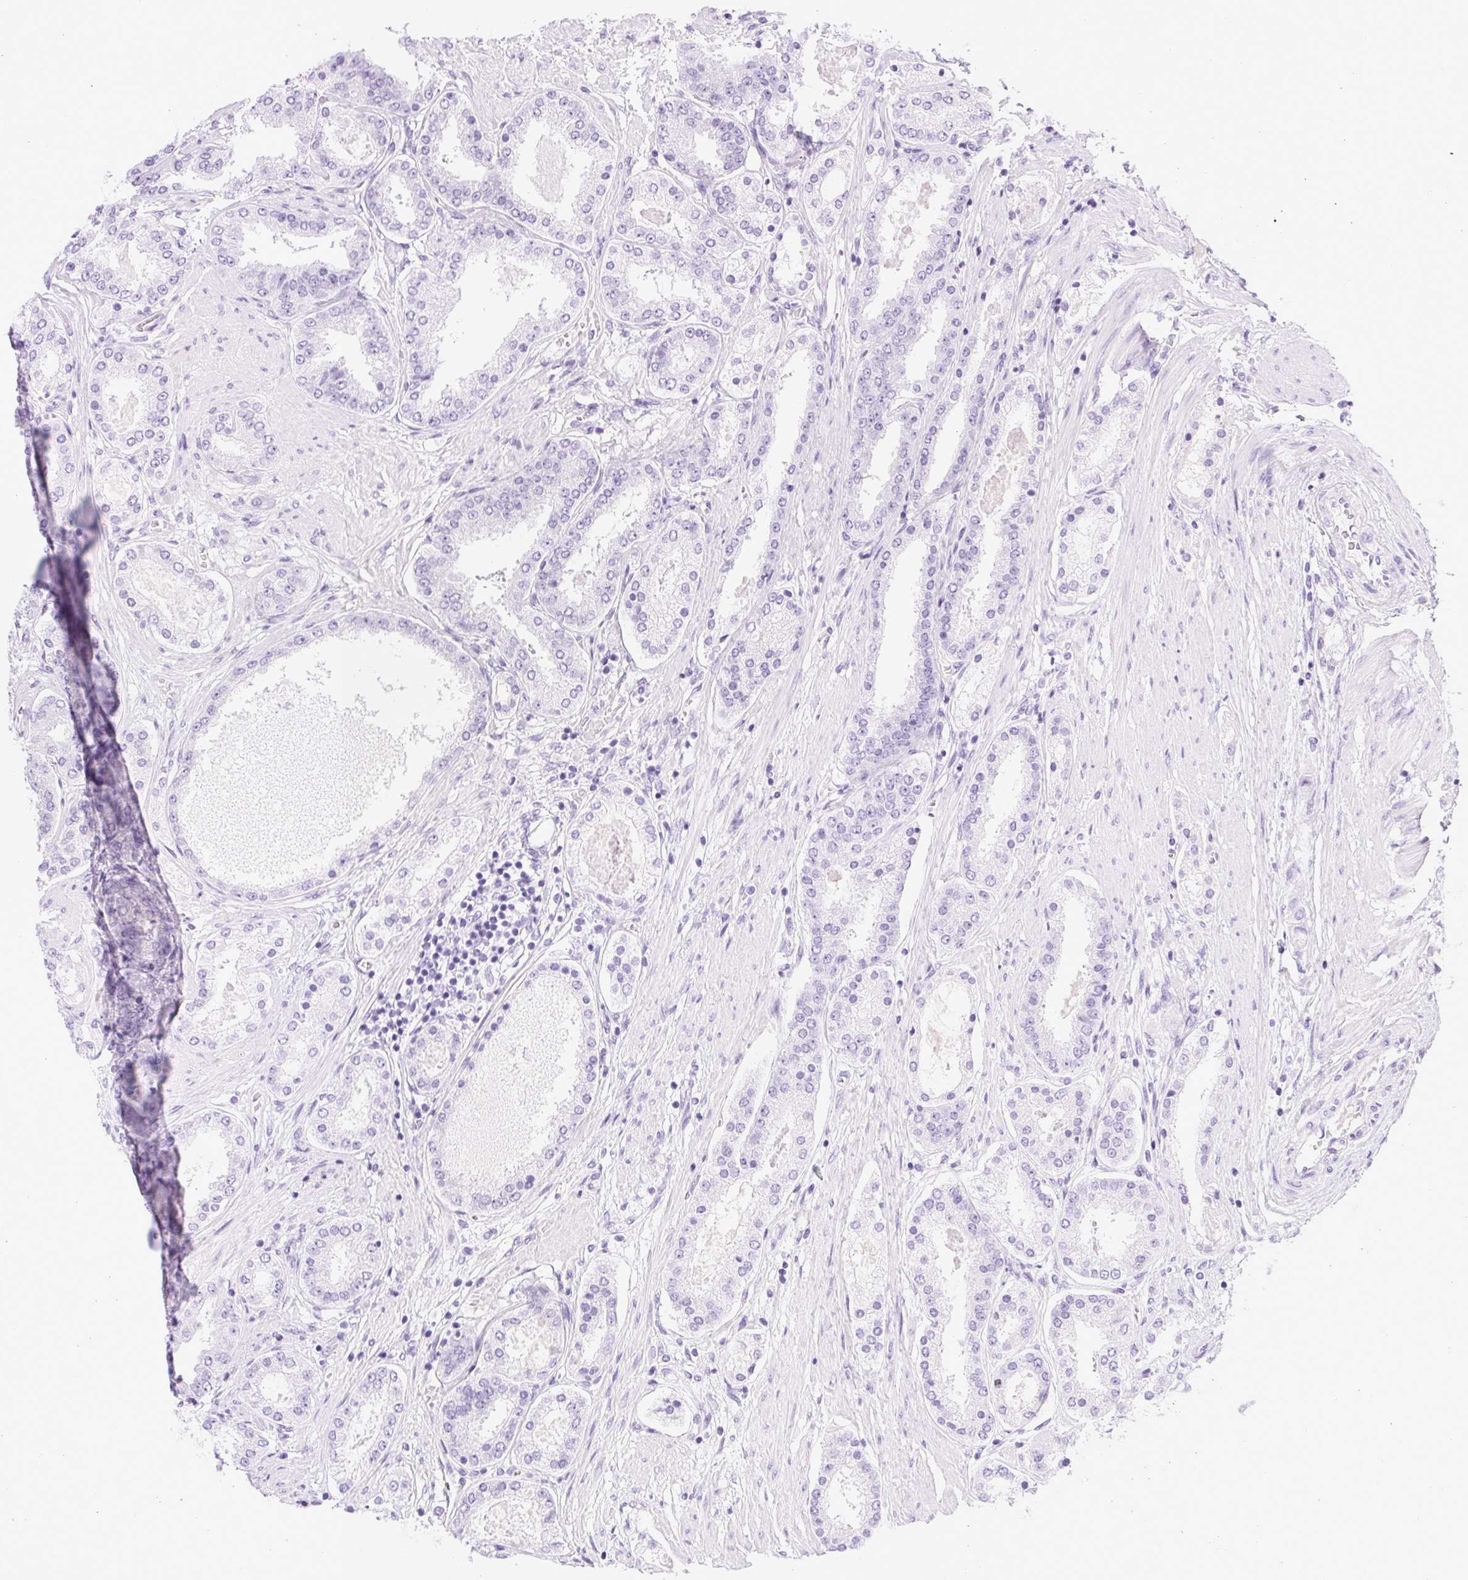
{"staining": {"intensity": "negative", "quantity": "none", "location": "none"}, "tissue": "prostate cancer", "cell_type": "Tumor cells", "image_type": "cancer", "snomed": [{"axis": "morphology", "description": "Adenocarcinoma, High grade"}, {"axis": "topography", "description": "Prostate"}], "caption": "Tumor cells are negative for protein expression in human prostate high-grade adenocarcinoma.", "gene": "SPACA5B", "patient": {"sex": "male", "age": 63}}